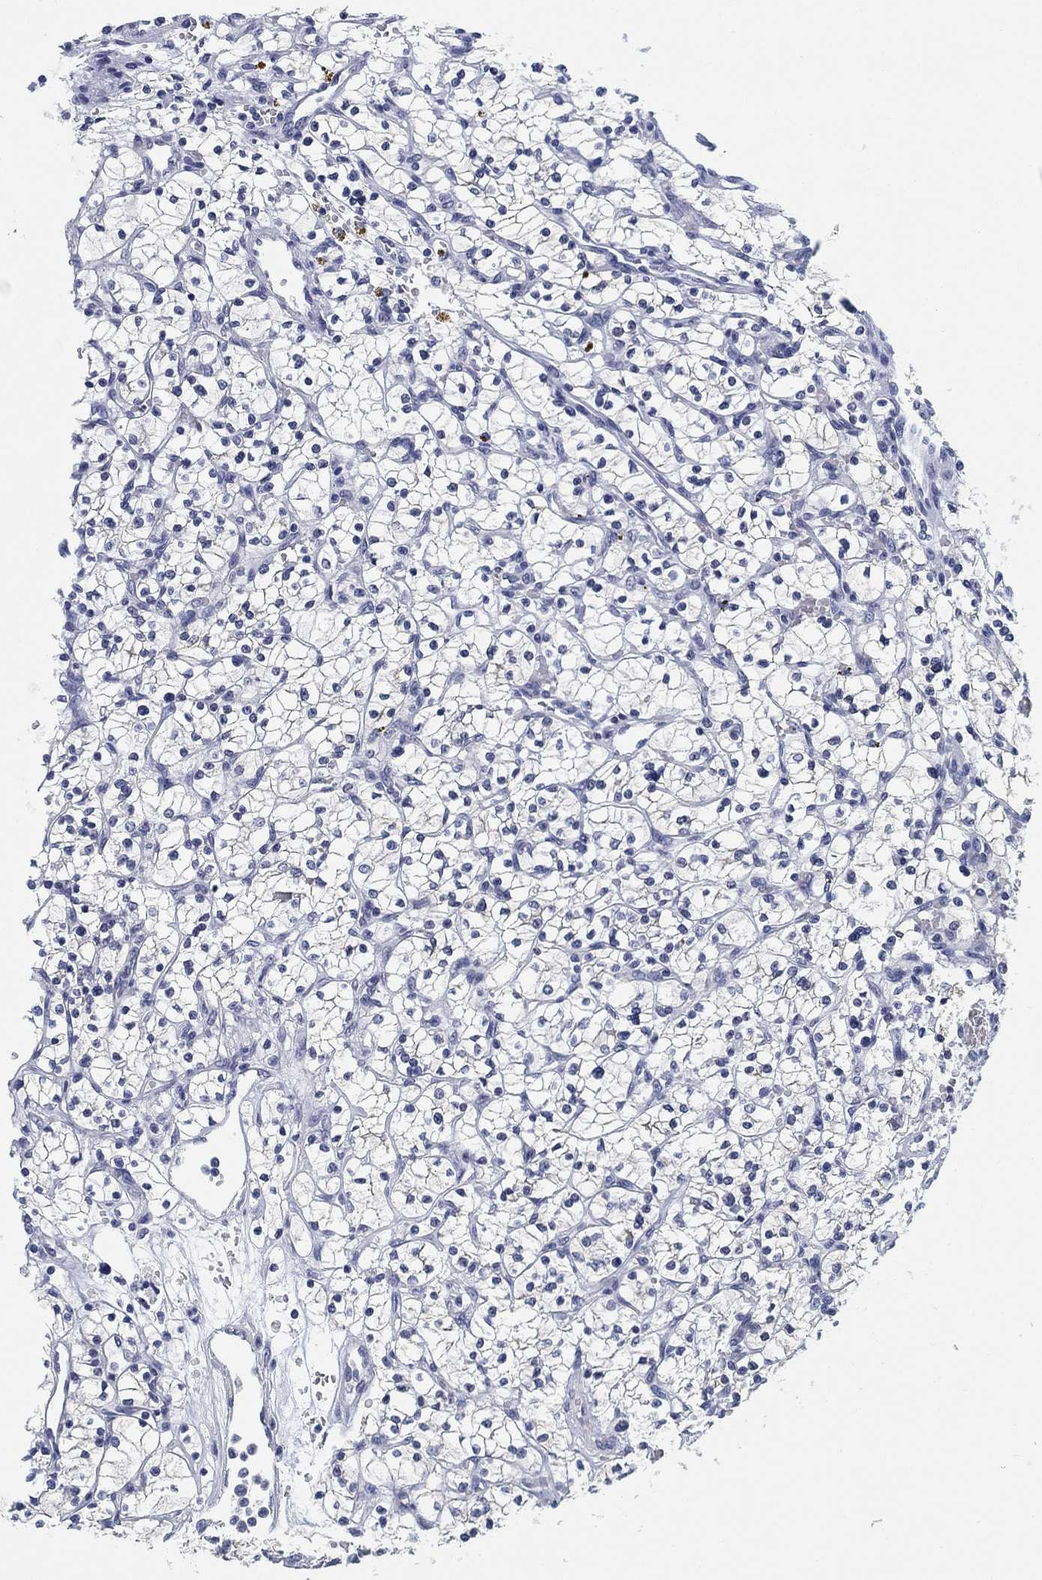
{"staining": {"intensity": "negative", "quantity": "none", "location": "none"}, "tissue": "renal cancer", "cell_type": "Tumor cells", "image_type": "cancer", "snomed": [{"axis": "morphology", "description": "Adenocarcinoma, NOS"}, {"axis": "topography", "description": "Kidney"}], "caption": "Immunohistochemistry histopathology image of neoplastic tissue: human renal cancer stained with DAB demonstrates no significant protein positivity in tumor cells.", "gene": "CLUL1", "patient": {"sex": "female", "age": 64}}